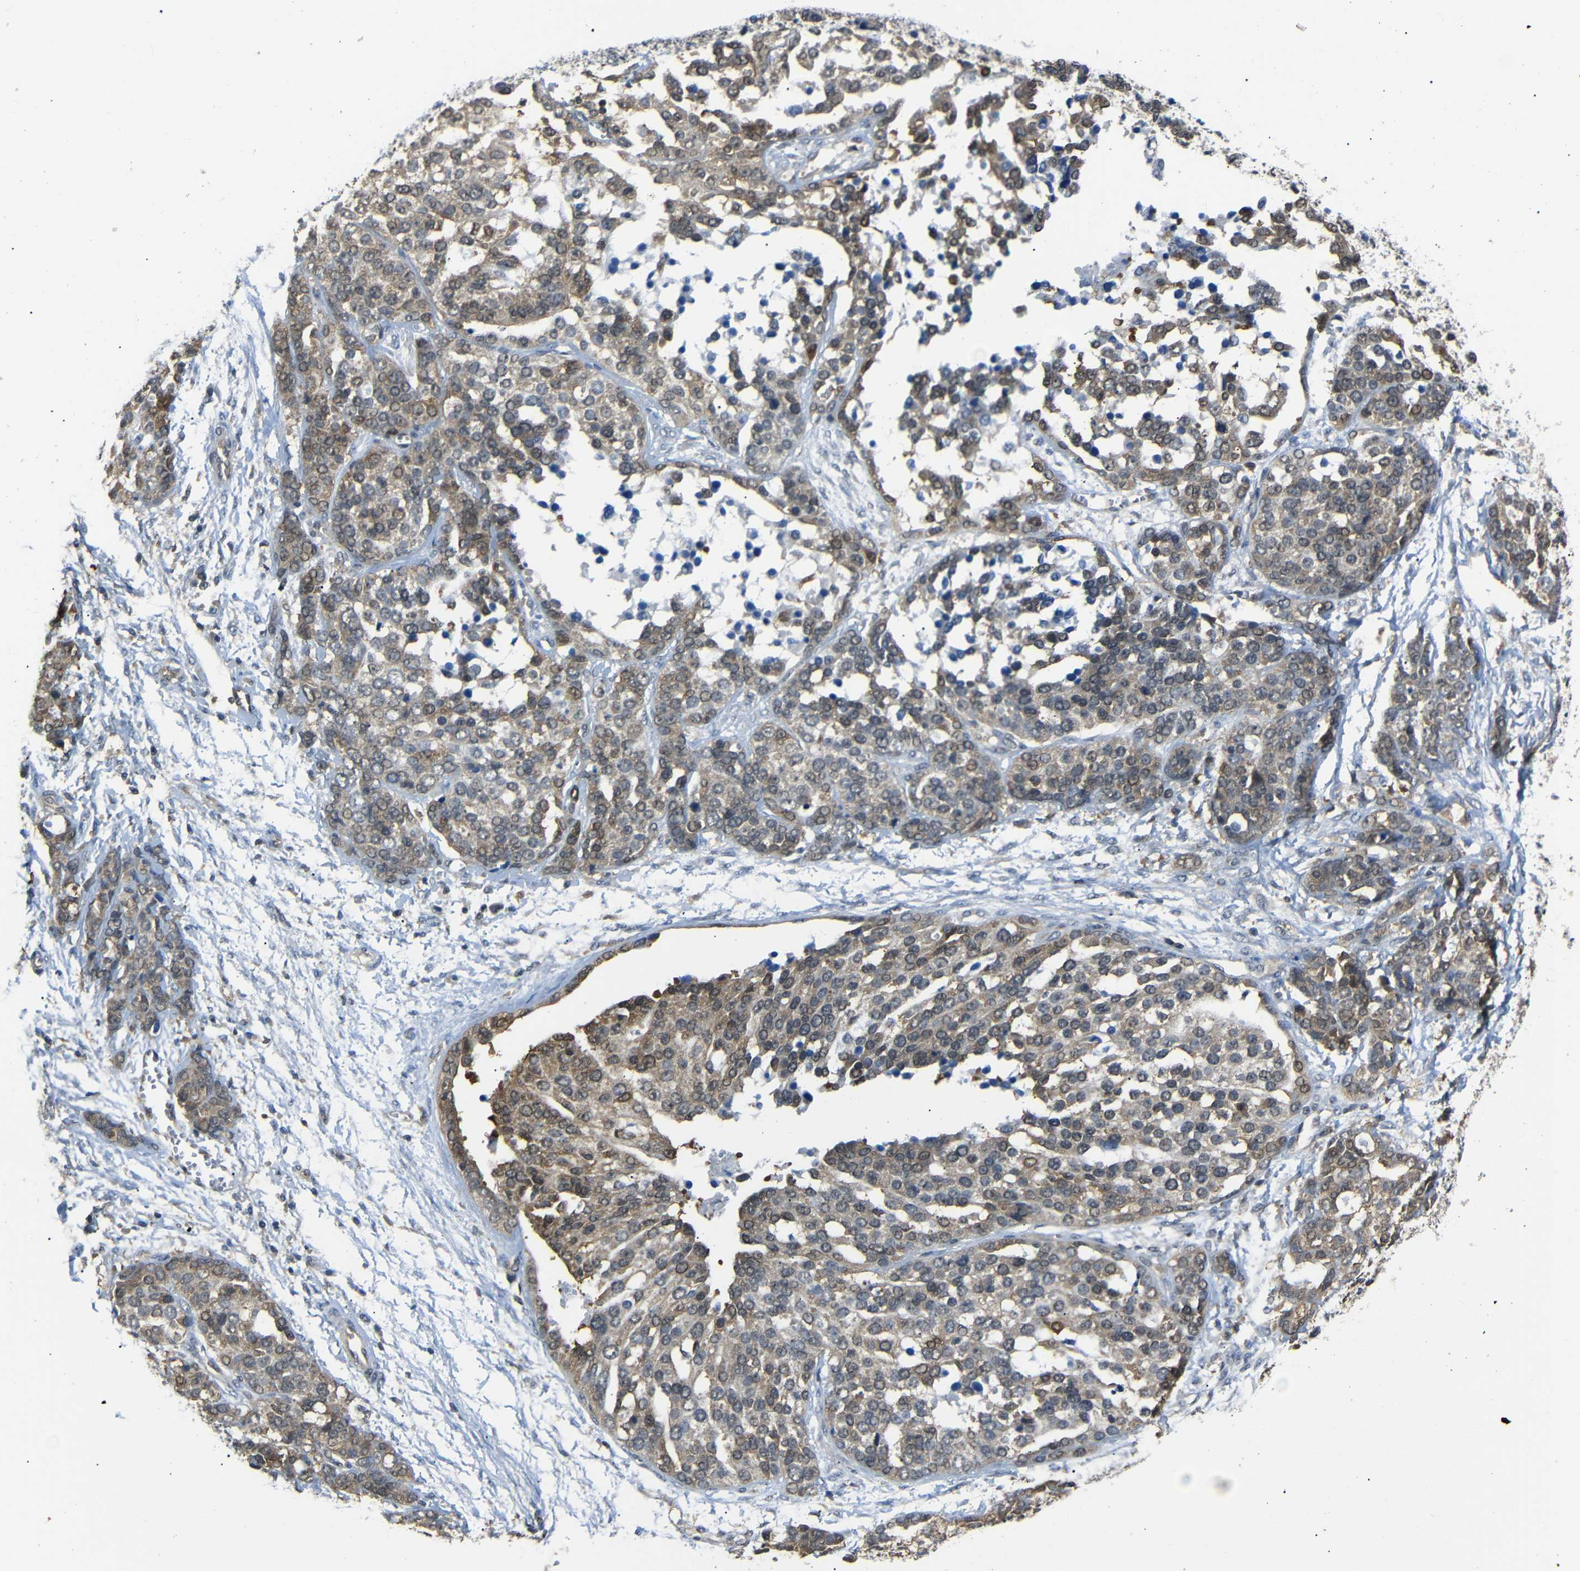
{"staining": {"intensity": "moderate", "quantity": "25%-75%", "location": "cytoplasmic/membranous,nuclear"}, "tissue": "ovarian cancer", "cell_type": "Tumor cells", "image_type": "cancer", "snomed": [{"axis": "morphology", "description": "Cystadenocarcinoma, serous, NOS"}, {"axis": "topography", "description": "Ovary"}], "caption": "Immunohistochemical staining of ovarian cancer exhibits medium levels of moderate cytoplasmic/membranous and nuclear protein expression in approximately 25%-75% of tumor cells. (DAB (3,3'-diaminobenzidine) IHC, brown staining for protein, blue staining for nuclei).", "gene": "UBXN1", "patient": {"sex": "female", "age": 44}}